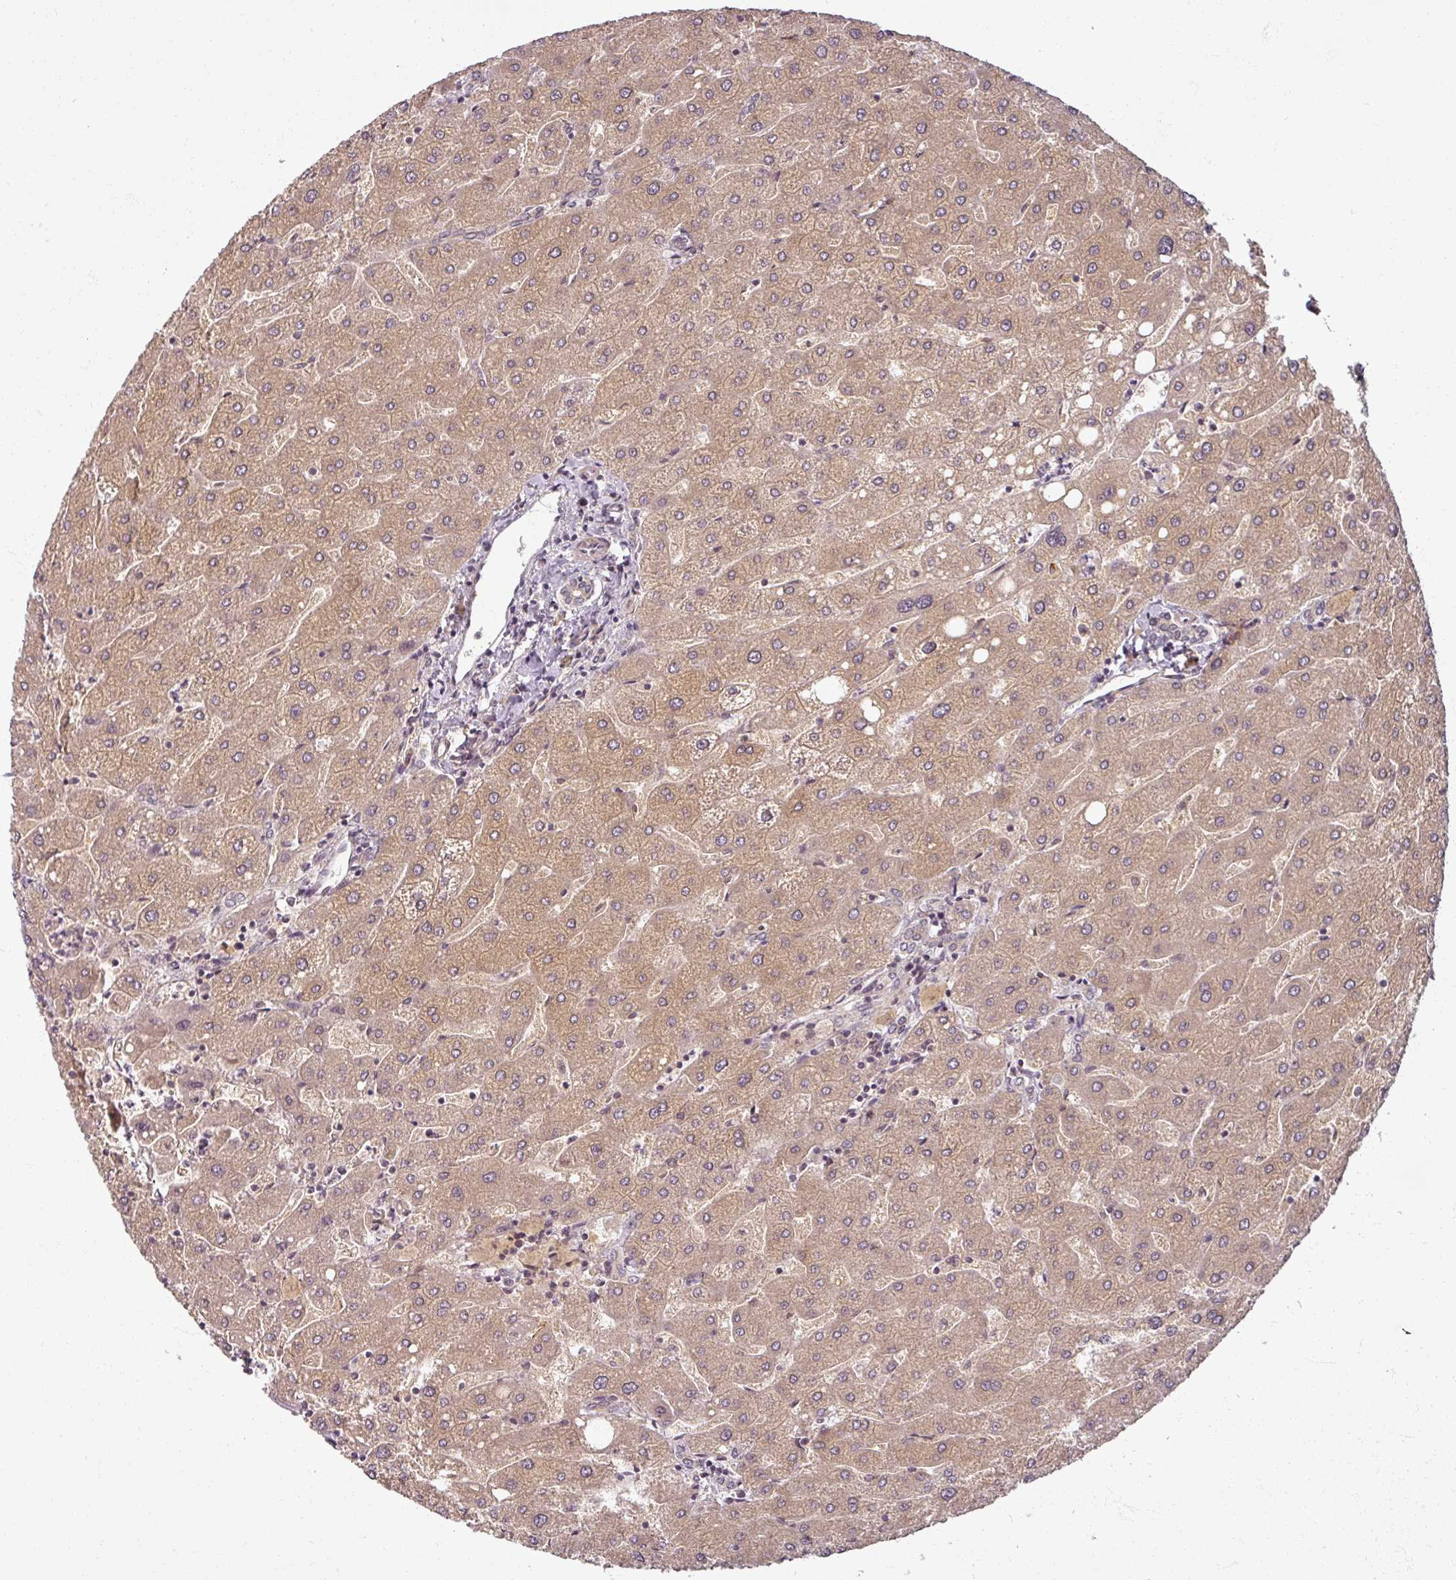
{"staining": {"intensity": "negative", "quantity": "none", "location": "none"}, "tissue": "liver", "cell_type": "Cholangiocytes", "image_type": "normal", "snomed": [{"axis": "morphology", "description": "Normal tissue, NOS"}, {"axis": "topography", "description": "Liver"}], "caption": "This is an immunohistochemistry histopathology image of benign liver. There is no expression in cholangiocytes.", "gene": "POLR2G", "patient": {"sex": "male", "age": 67}}